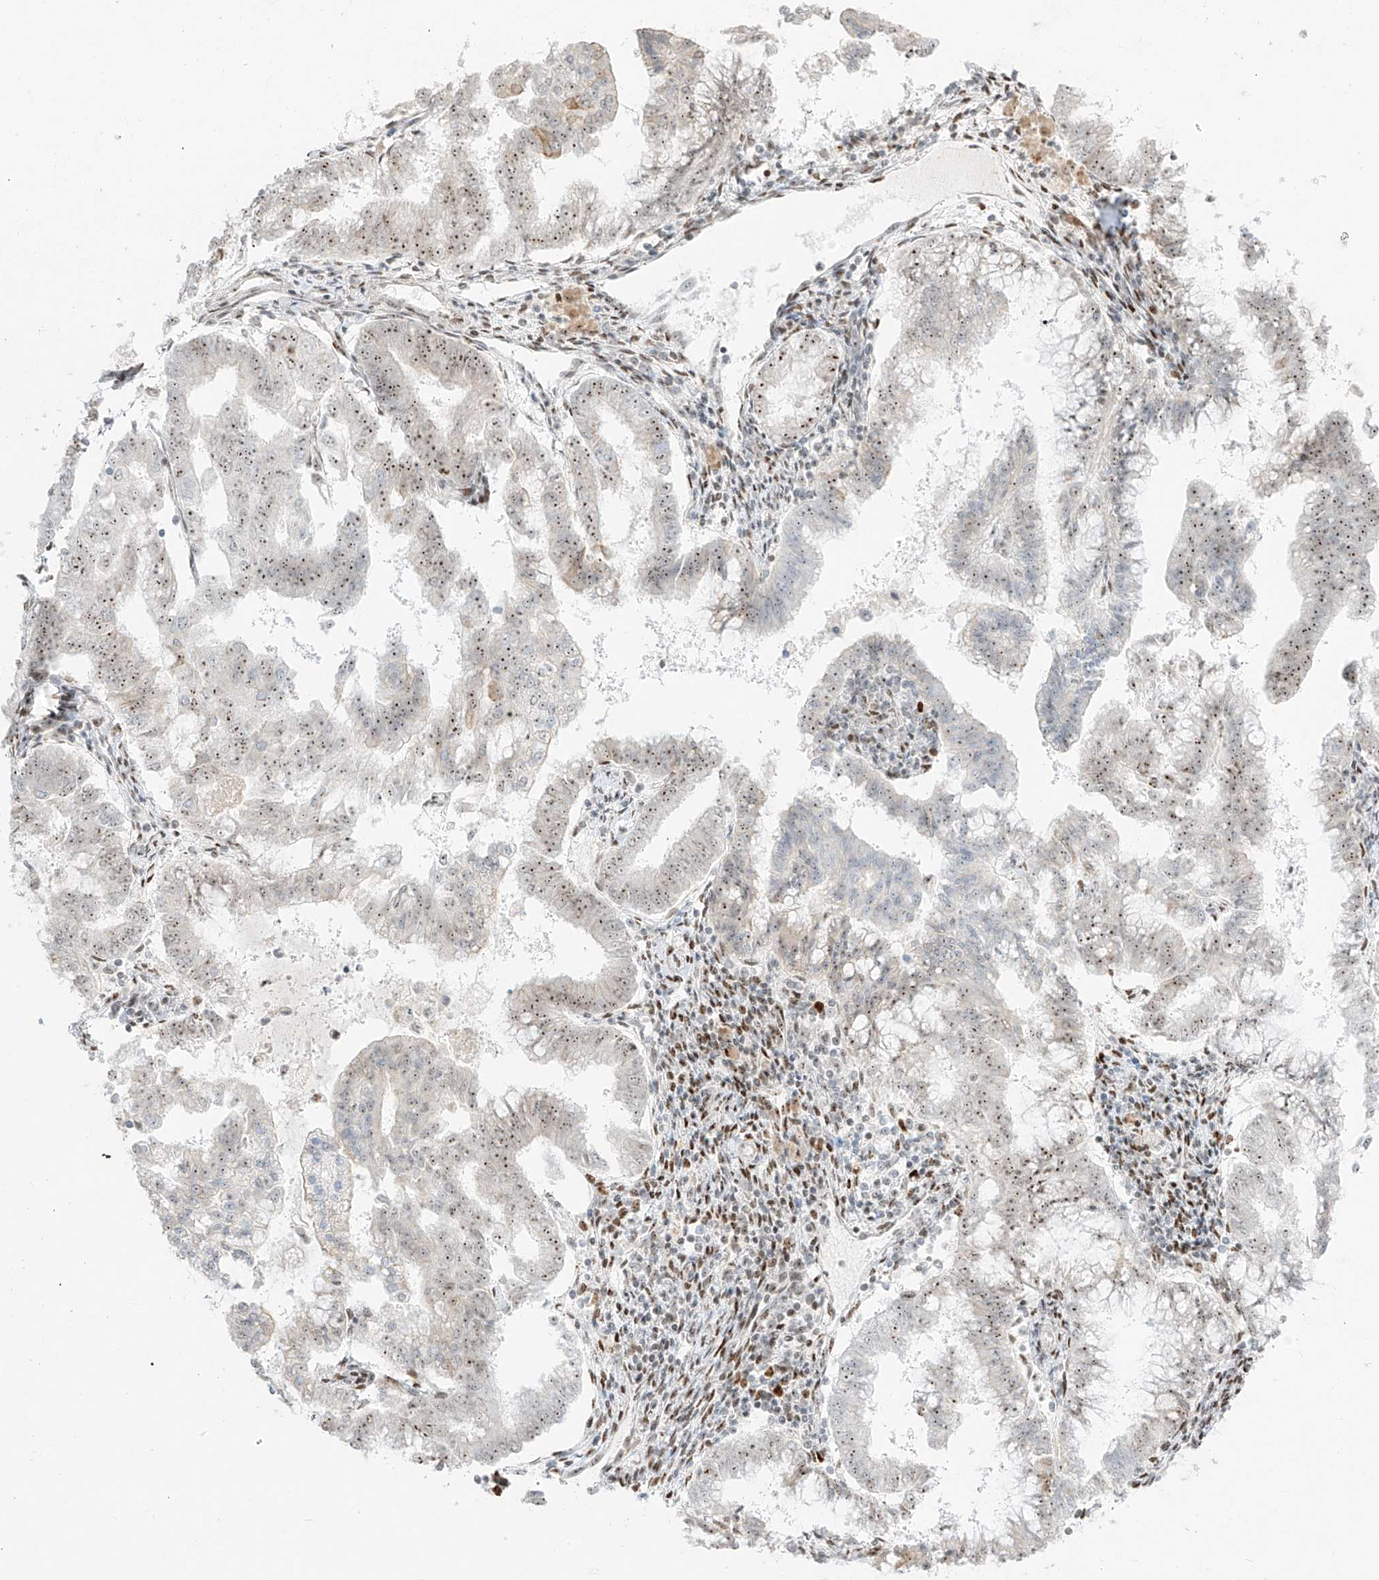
{"staining": {"intensity": "moderate", "quantity": ">75%", "location": "nuclear"}, "tissue": "endometrial cancer", "cell_type": "Tumor cells", "image_type": "cancer", "snomed": [{"axis": "morphology", "description": "Adenocarcinoma, NOS"}, {"axis": "topography", "description": "Endometrium"}], "caption": "A histopathology image of human adenocarcinoma (endometrial) stained for a protein shows moderate nuclear brown staining in tumor cells.", "gene": "ZNF512", "patient": {"sex": "female", "age": 79}}